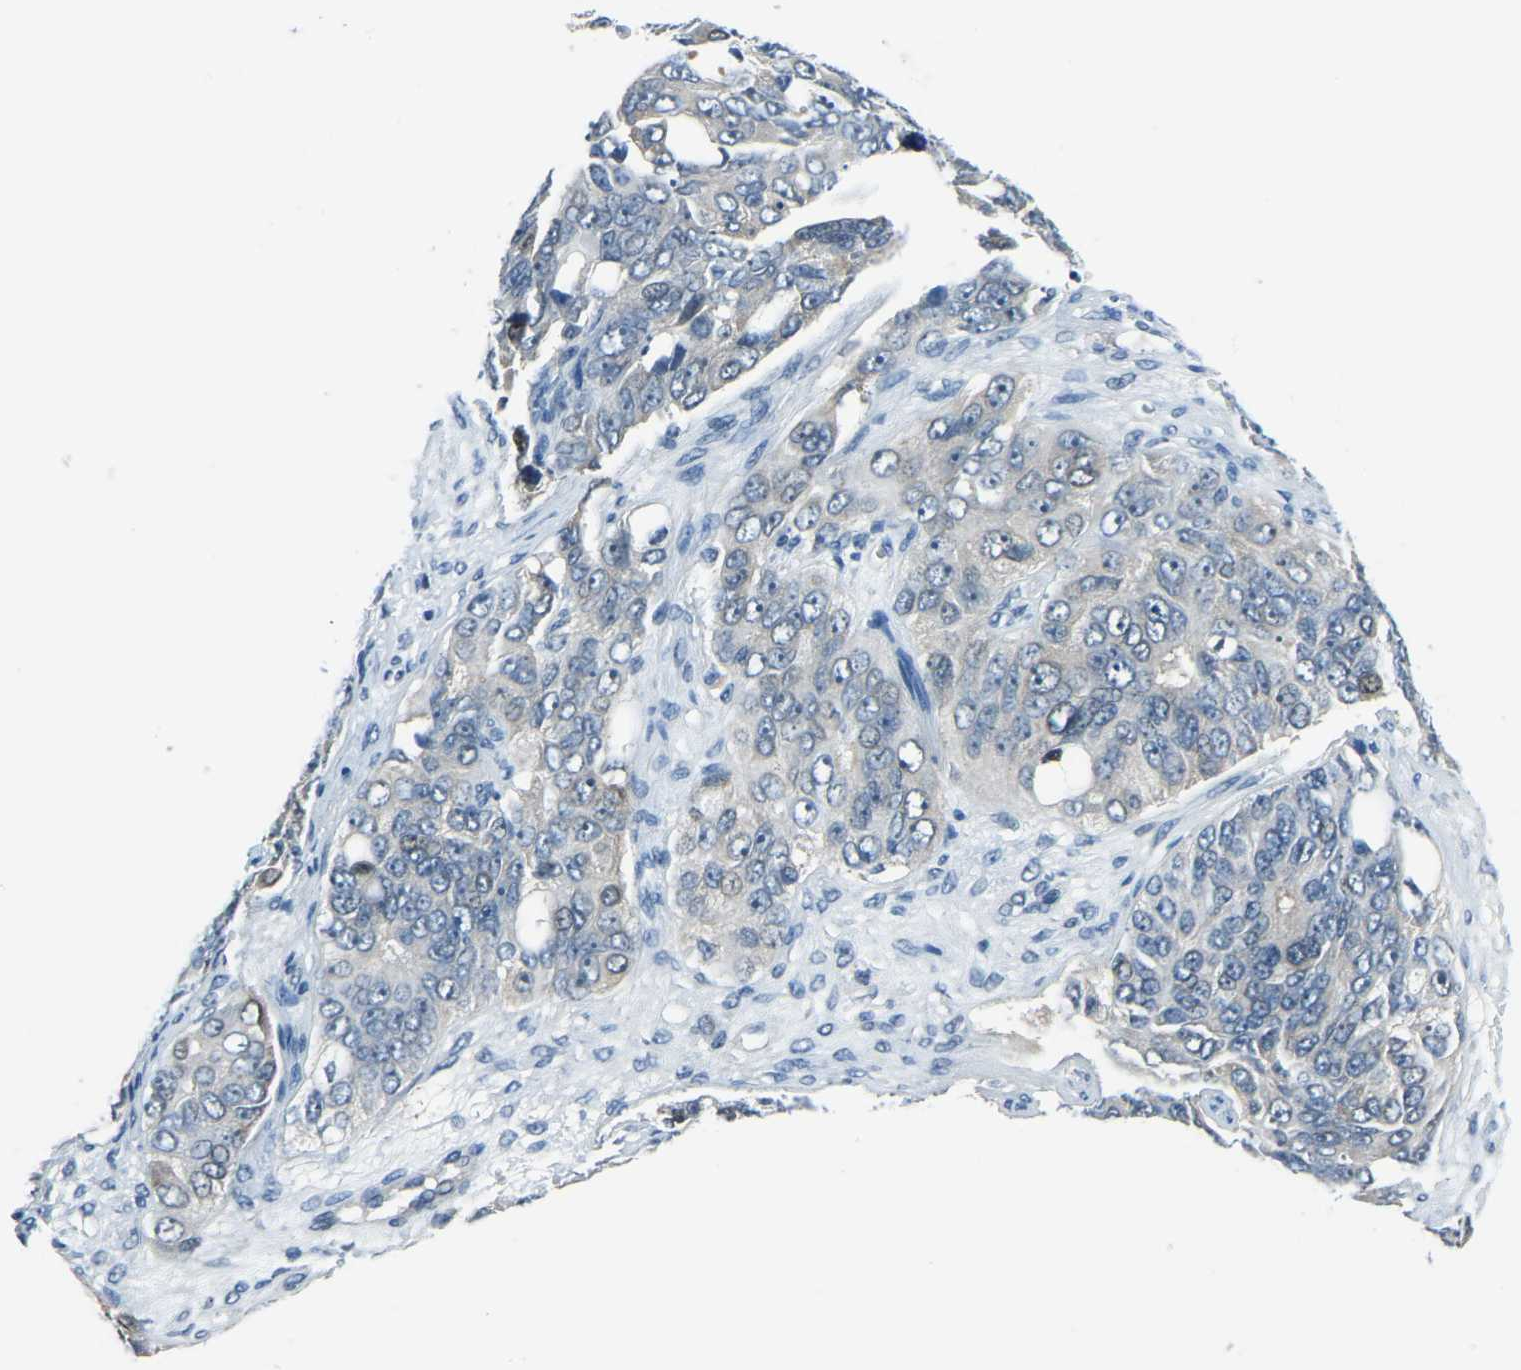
{"staining": {"intensity": "negative", "quantity": "none", "location": "none"}, "tissue": "ovarian cancer", "cell_type": "Tumor cells", "image_type": "cancer", "snomed": [{"axis": "morphology", "description": "Carcinoma, endometroid"}, {"axis": "topography", "description": "Ovary"}], "caption": "The image exhibits no significant expression in tumor cells of ovarian cancer.", "gene": "RRP1", "patient": {"sex": "female", "age": 51}}